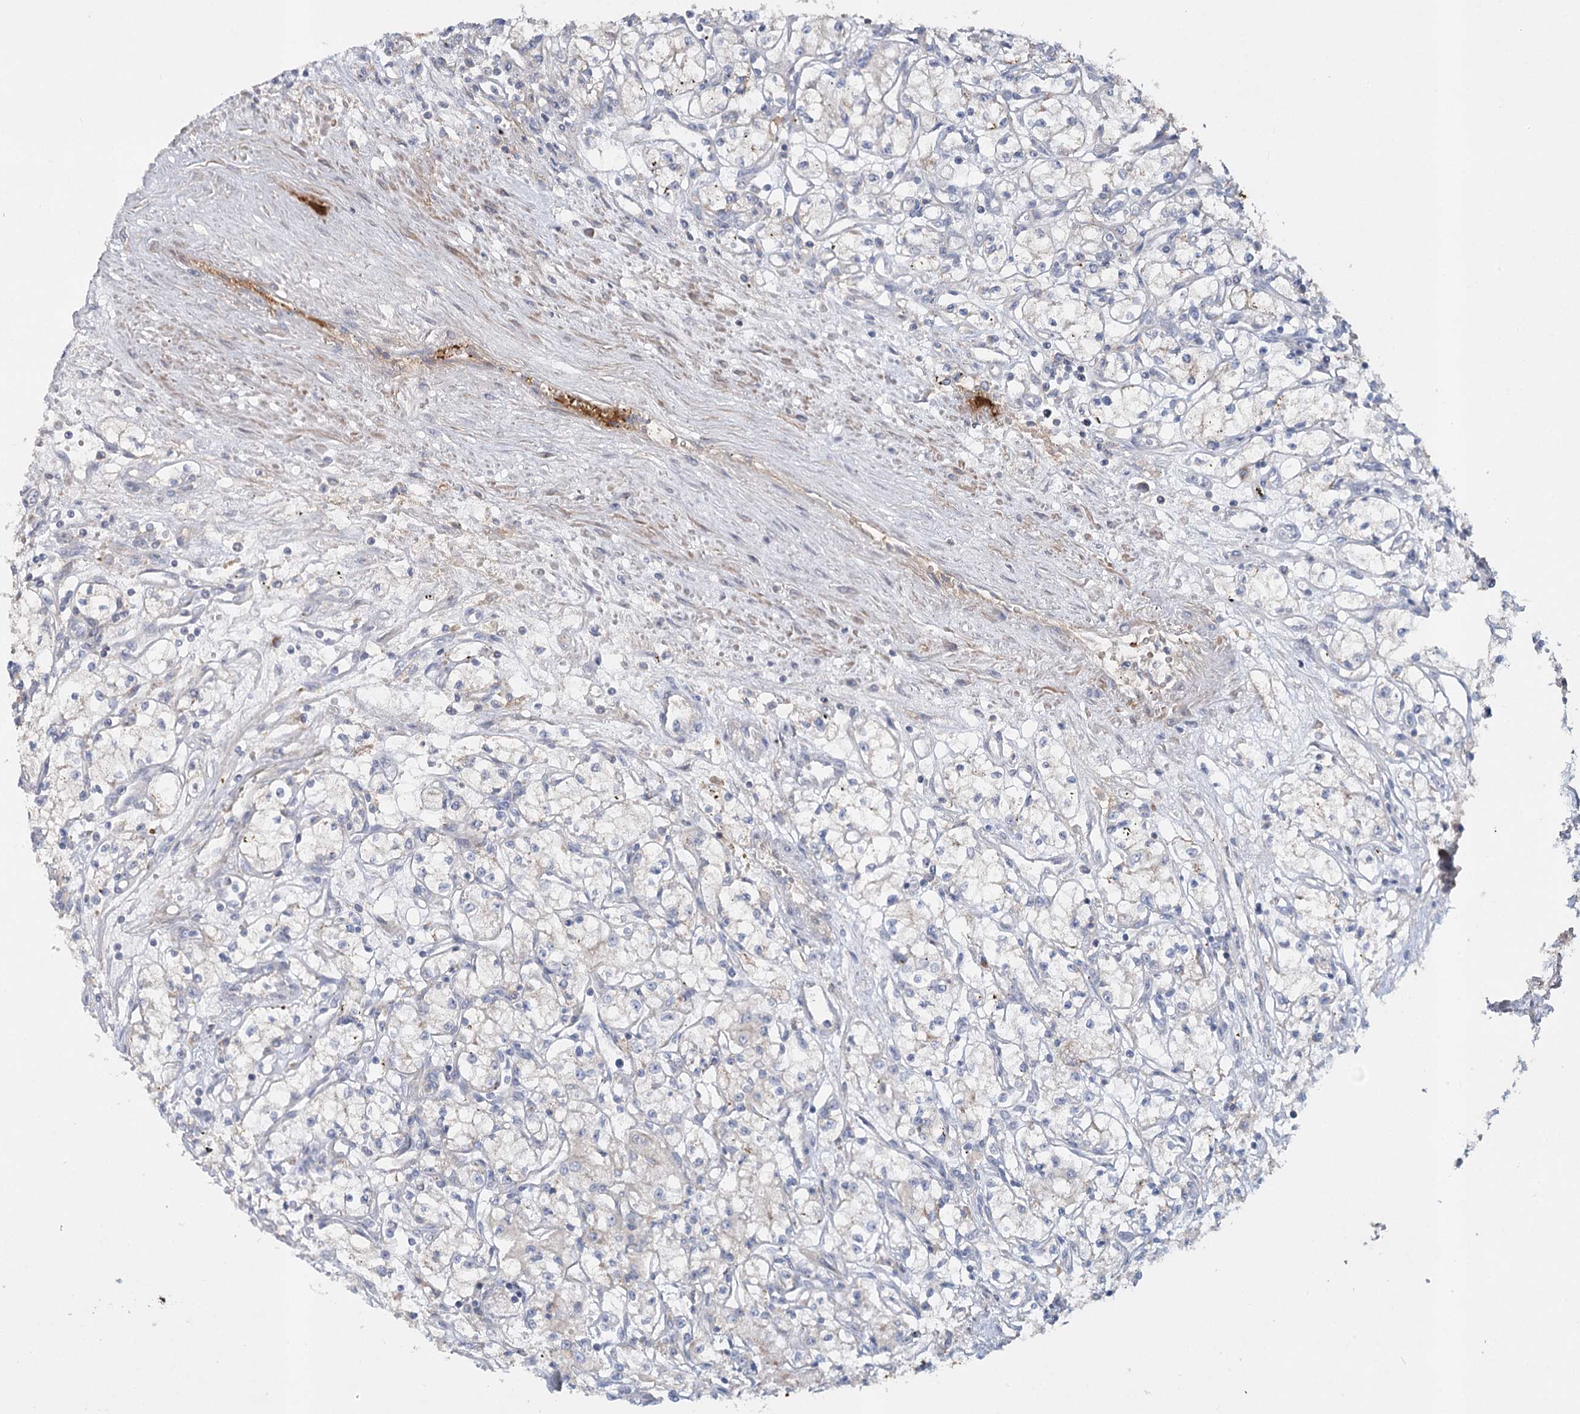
{"staining": {"intensity": "negative", "quantity": "none", "location": "none"}, "tissue": "renal cancer", "cell_type": "Tumor cells", "image_type": "cancer", "snomed": [{"axis": "morphology", "description": "Adenocarcinoma, NOS"}, {"axis": "topography", "description": "Kidney"}], "caption": "An immunohistochemistry photomicrograph of renal cancer is shown. There is no staining in tumor cells of renal cancer.", "gene": "ALKBH8", "patient": {"sex": "male", "age": 59}}